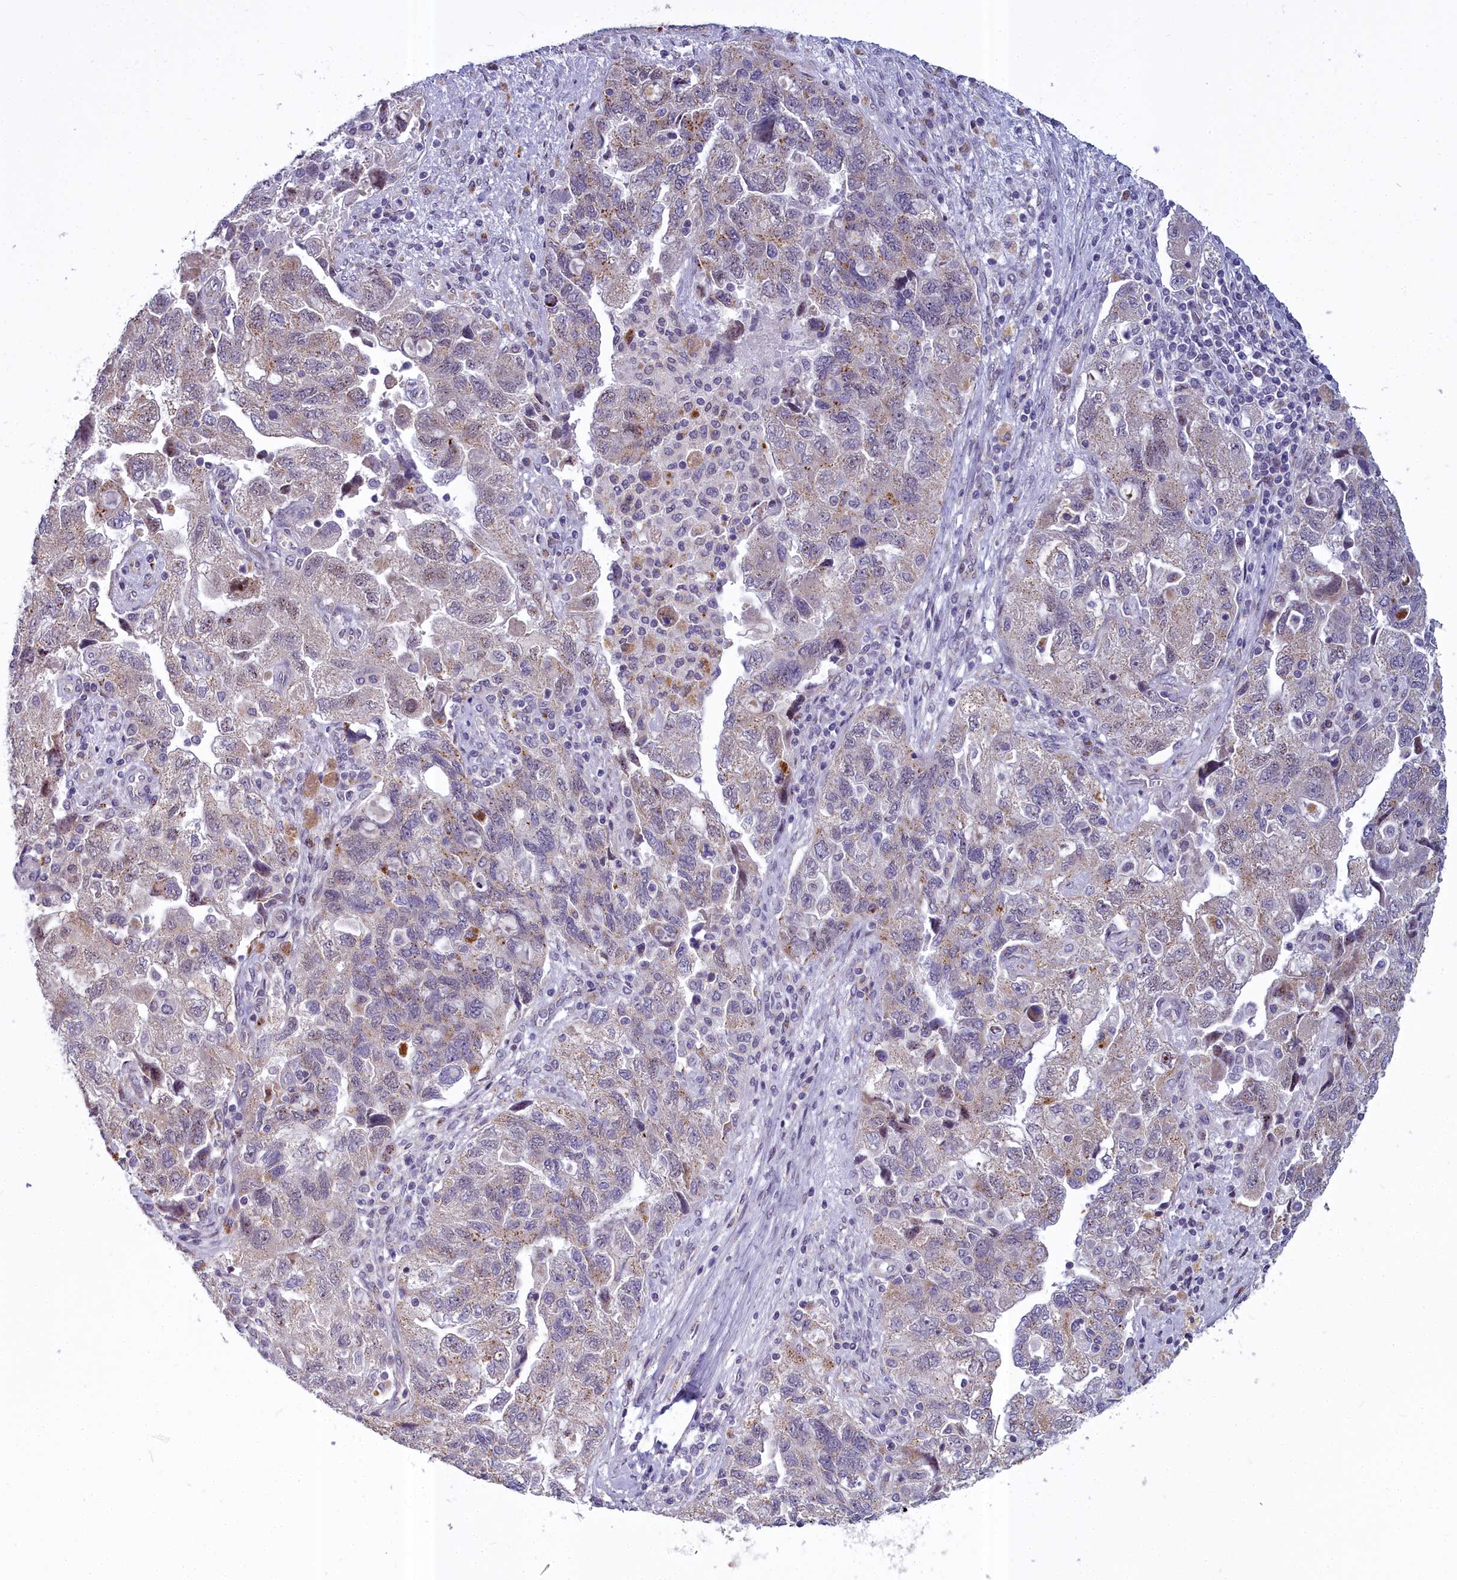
{"staining": {"intensity": "moderate", "quantity": "<25%", "location": "cytoplasmic/membranous,nuclear"}, "tissue": "ovarian cancer", "cell_type": "Tumor cells", "image_type": "cancer", "snomed": [{"axis": "morphology", "description": "Carcinoma, NOS"}, {"axis": "morphology", "description": "Cystadenocarcinoma, serous, NOS"}, {"axis": "topography", "description": "Ovary"}], "caption": "Immunohistochemistry (IHC) (DAB) staining of ovarian cancer exhibits moderate cytoplasmic/membranous and nuclear protein expression in approximately <25% of tumor cells.", "gene": "WDPCP", "patient": {"sex": "female", "age": 69}}